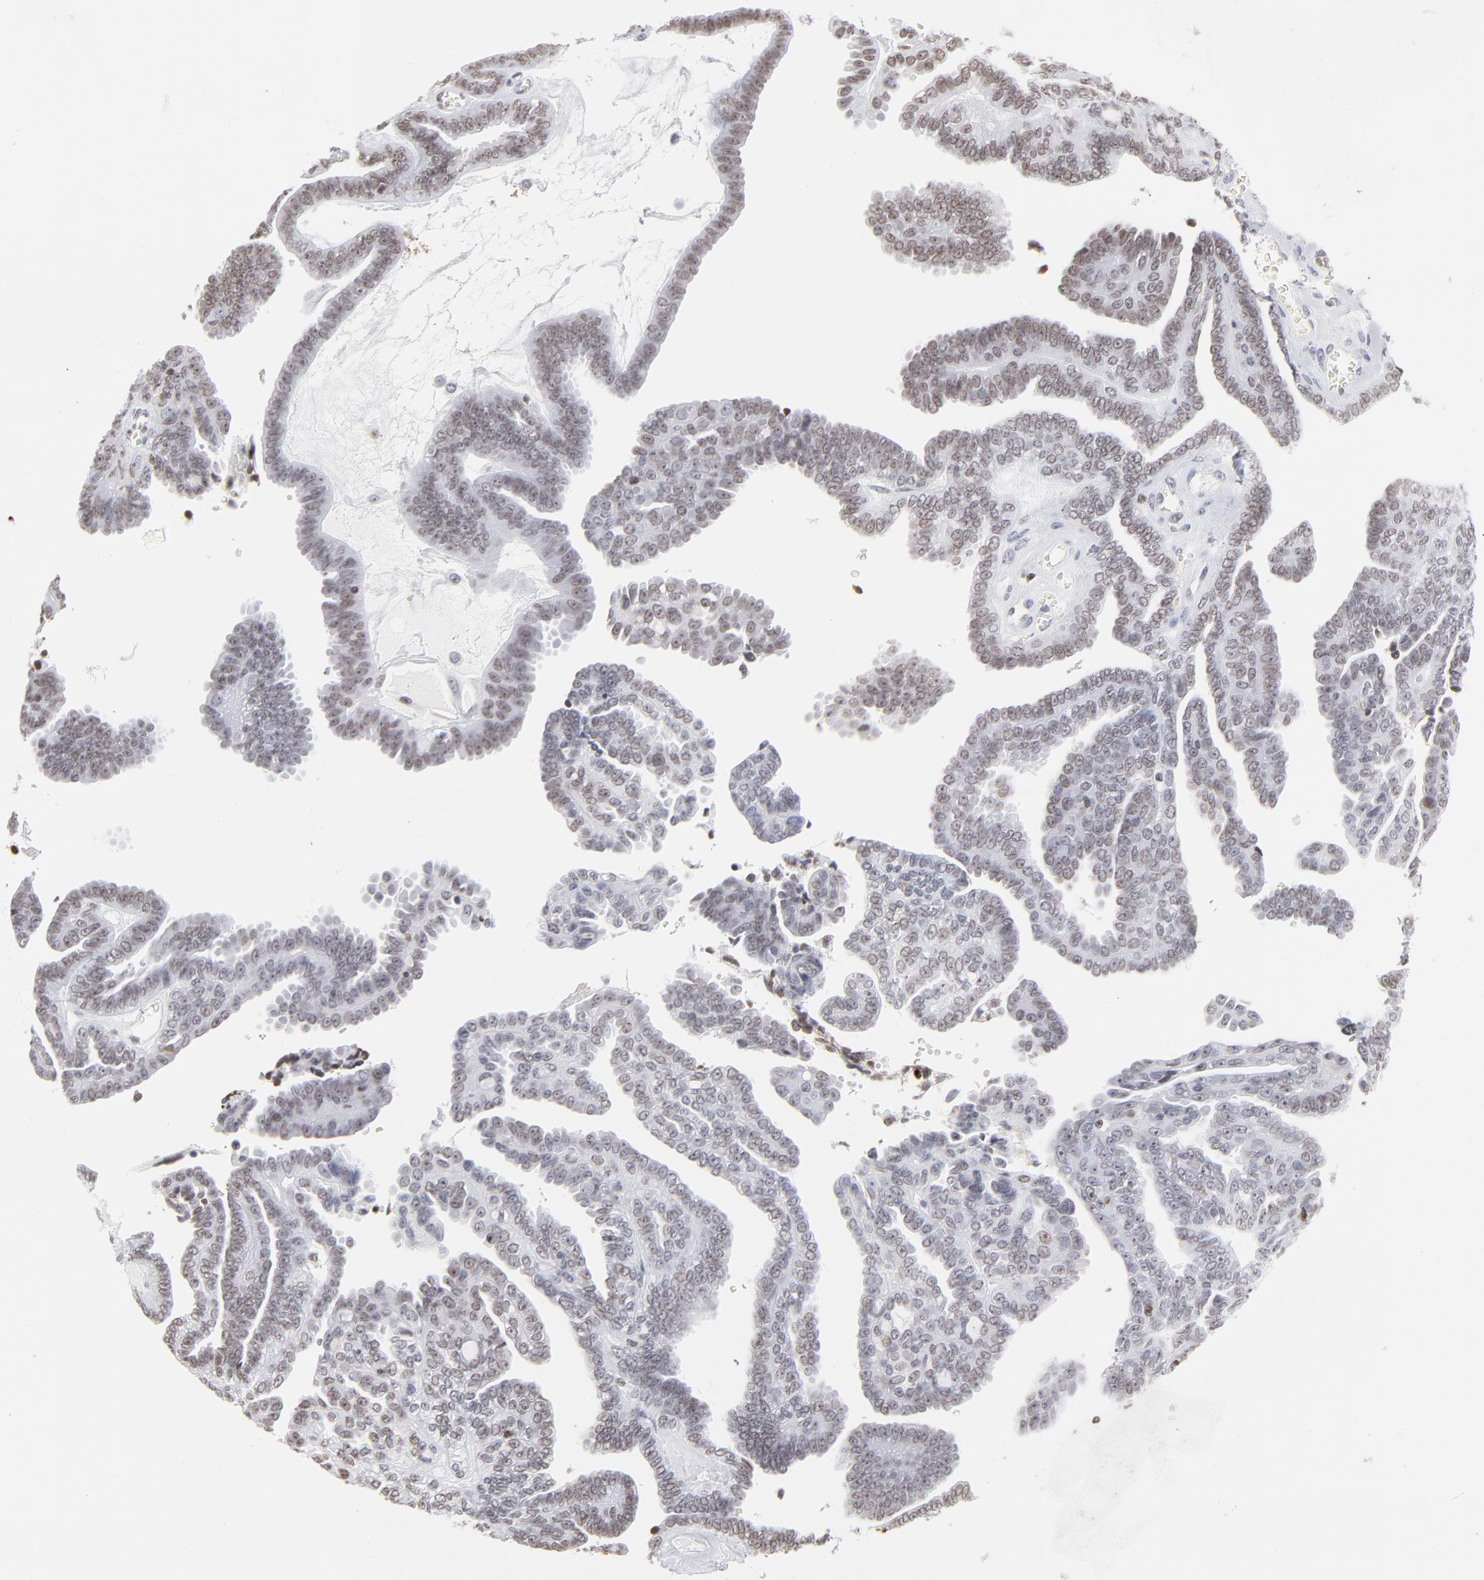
{"staining": {"intensity": "strong", "quantity": "25%-75%", "location": "nuclear"}, "tissue": "ovarian cancer", "cell_type": "Tumor cells", "image_type": "cancer", "snomed": [{"axis": "morphology", "description": "Cystadenocarcinoma, serous, NOS"}, {"axis": "topography", "description": "Ovary"}], "caption": "The immunohistochemical stain shows strong nuclear positivity in tumor cells of ovarian cancer (serous cystadenocarcinoma) tissue. The staining is performed using DAB brown chromogen to label protein expression. The nuclei are counter-stained blue using hematoxylin.", "gene": "PARP1", "patient": {"sex": "female", "age": 71}}